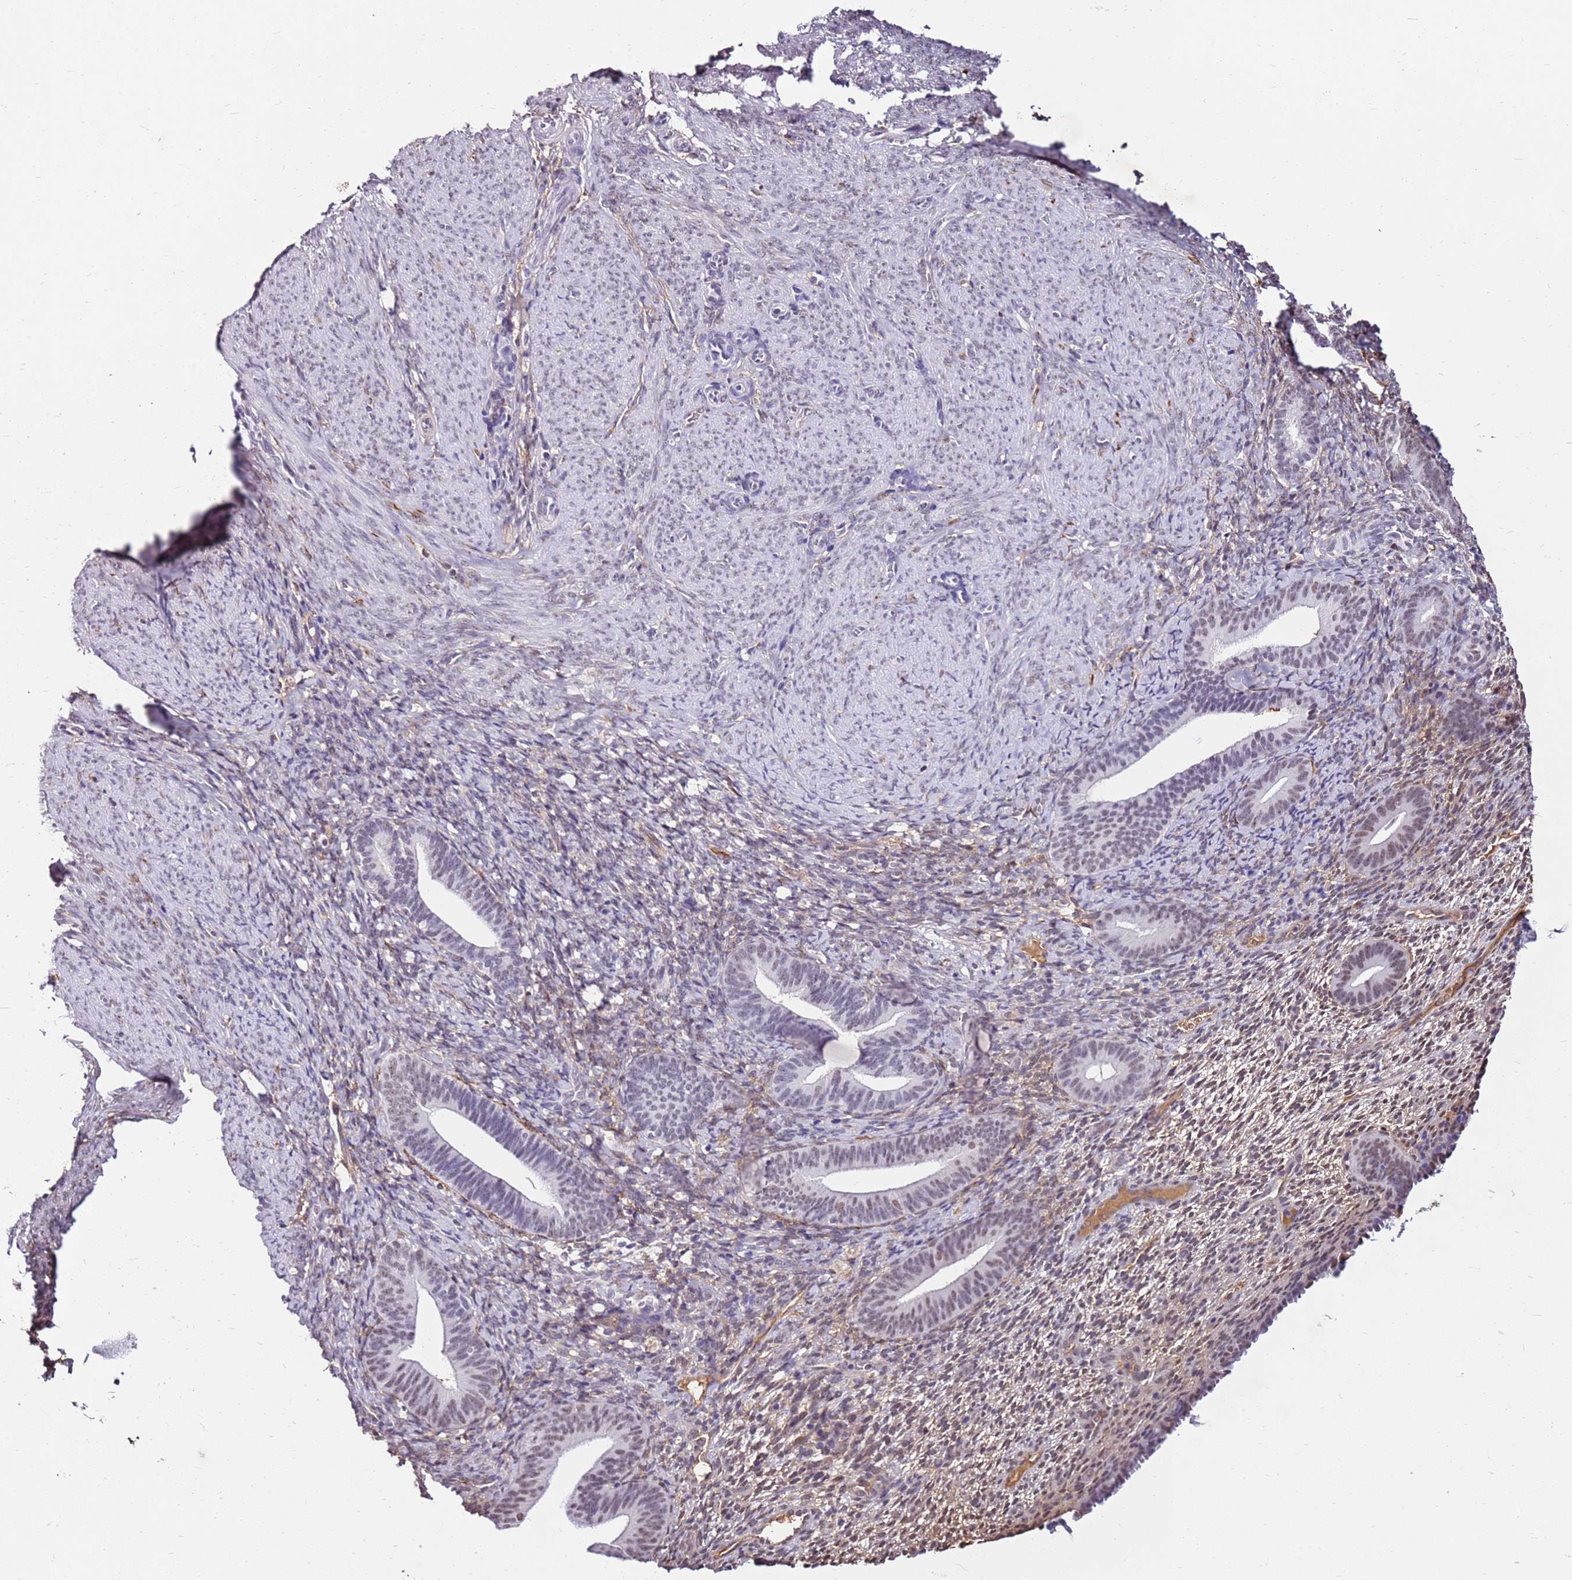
{"staining": {"intensity": "moderate", "quantity": "25%-75%", "location": "cytoplasmic/membranous,nuclear"}, "tissue": "endometrium", "cell_type": "Cells in endometrial stroma", "image_type": "normal", "snomed": [{"axis": "morphology", "description": "Normal tissue, NOS"}, {"axis": "topography", "description": "Endometrium"}], "caption": "An immunohistochemistry (IHC) image of benign tissue is shown. Protein staining in brown highlights moderate cytoplasmic/membranous,nuclear positivity in endometrium within cells in endometrial stroma. (IHC, brightfield microscopy, high magnification).", "gene": "ALDH1A3", "patient": {"sex": "female", "age": 65}}